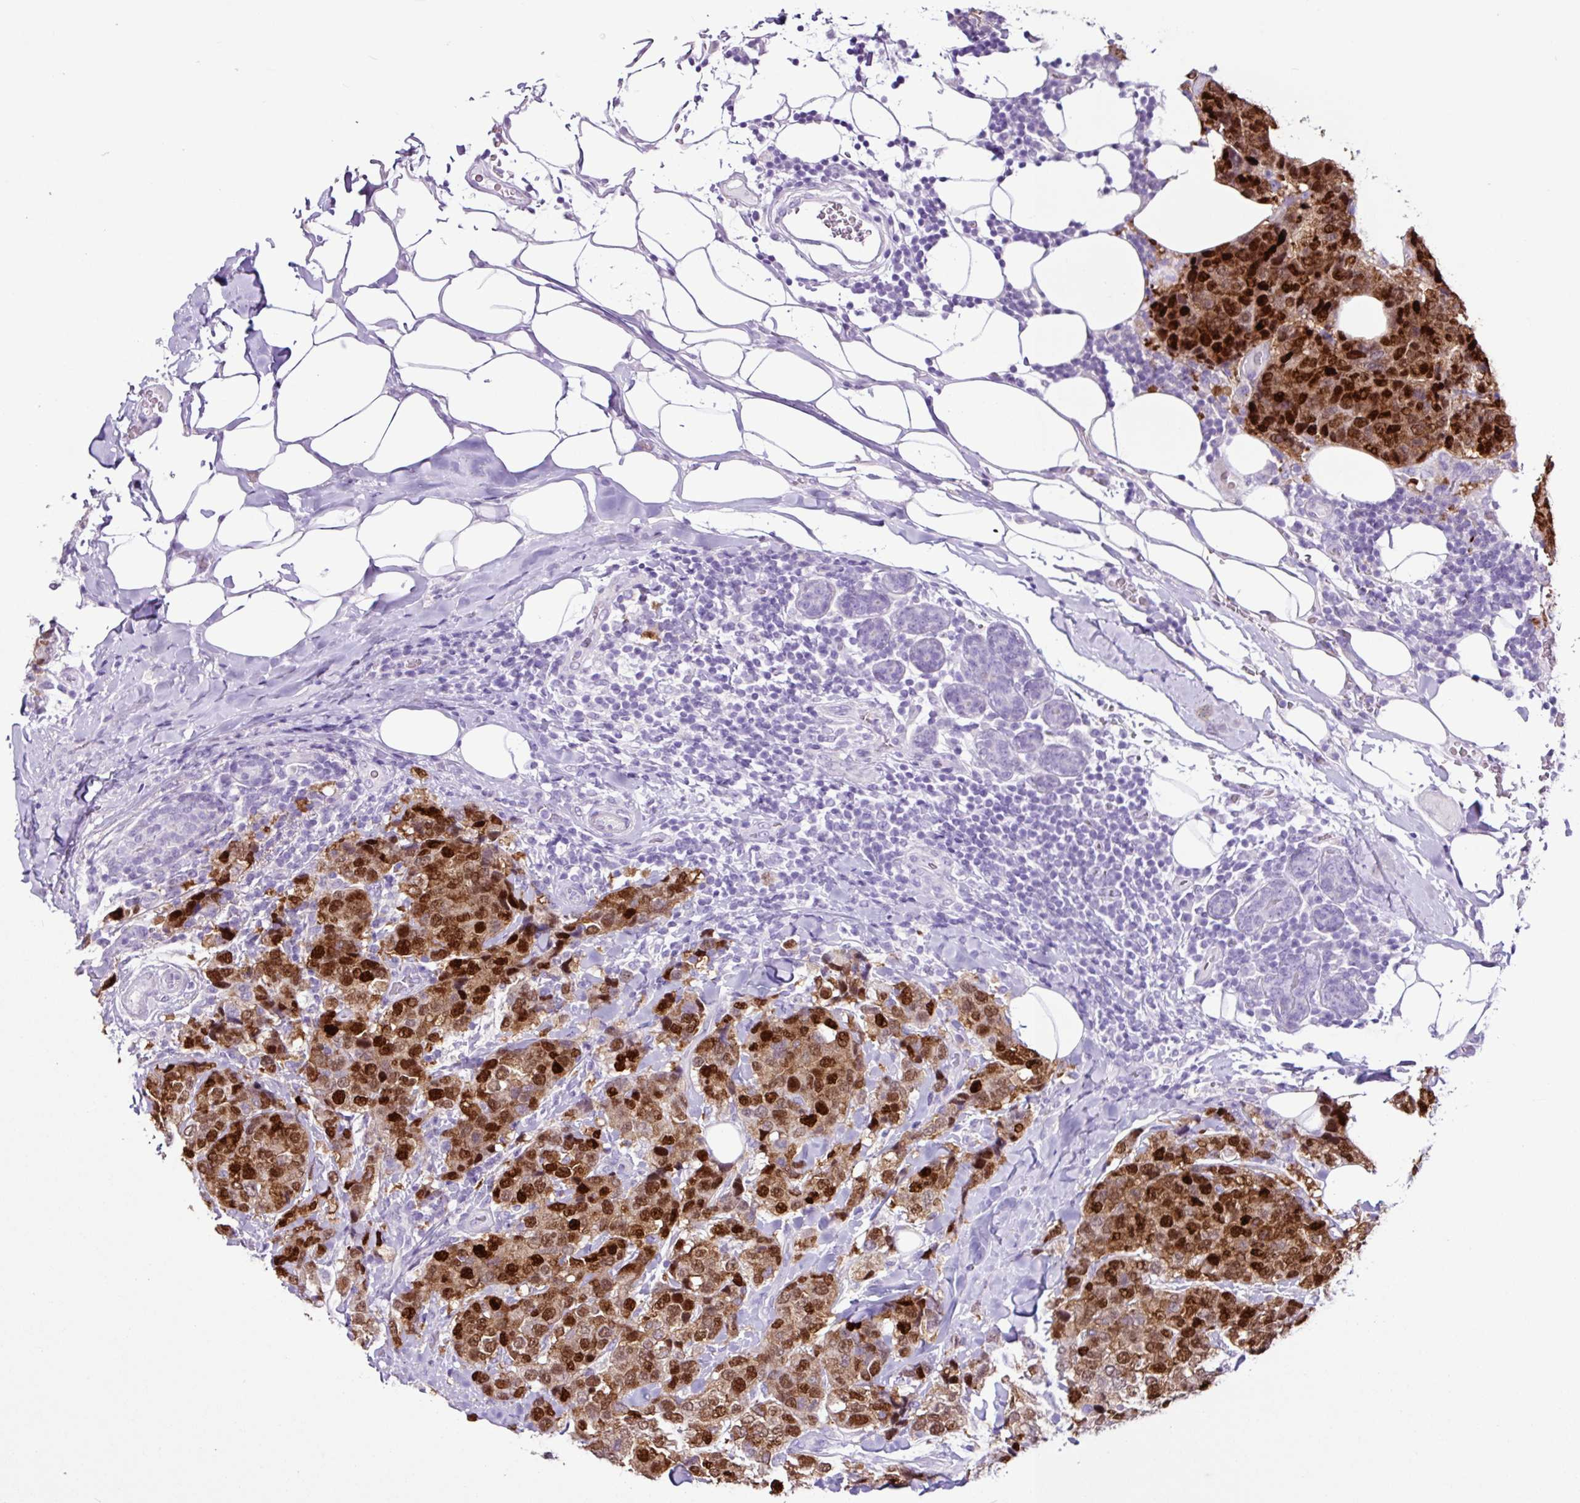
{"staining": {"intensity": "strong", "quantity": "25%-75%", "location": "cytoplasmic/membranous,nuclear"}, "tissue": "breast cancer", "cell_type": "Tumor cells", "image_type": "cancer", "snomed": [{"axis": "morphology", "description": "Lobular carcinoma"}, {"axis": "topography", "description": "Breast"}], "caption": "Immunohistochemical staining of human breast lobular carcinoma shows high levels of strong cytoplasmic/membranous and nuclear protein staining in approximately 25%-75% of tumor cells. Nuclei are stained in blue.", "gene": "PGR", "patient": {"sex": "female", "age": 59}}